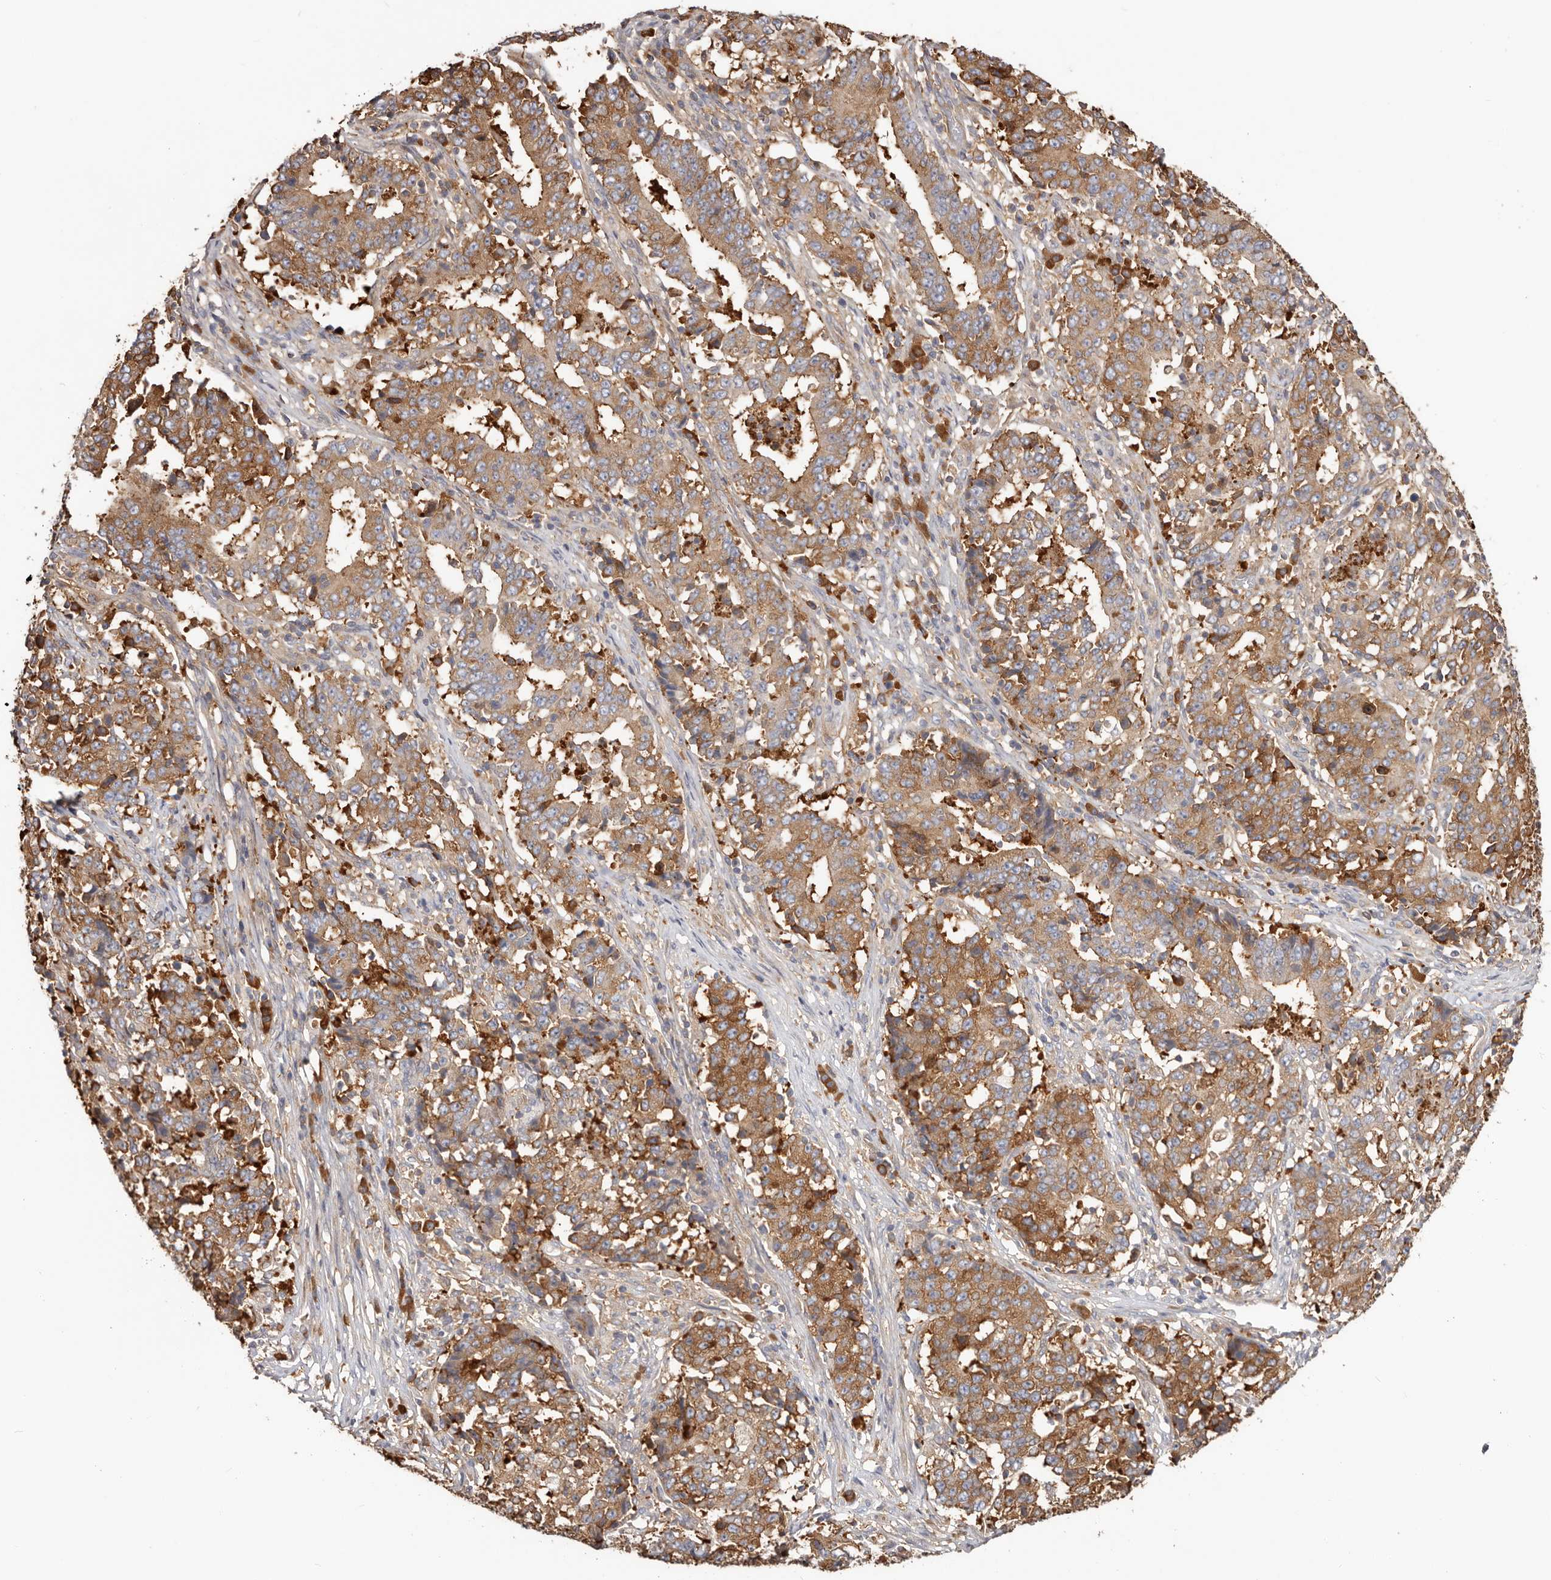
{"staining": {"intensity": "moderate", "quantity": ">75%", "location": "cytoplasmic/membranous"}, "tissue": "stomach cancer", "cell_type": "Tumor cells", "image_type": "cancer", "snomed": [{"axis": "morphology", "description": "Adenocarcinoma, NOS"}, {"axis": "topography", "description": "Stomach"}], "caption": "An image showing moderate cytoplasmic/membranous staining in about >75% of tumor cells in adenocarcinoma (stomach), as visualized by brown immunohistochemical staining.", "gene": "EPRS1", "patient": {"sex": "male", "age": 59}}